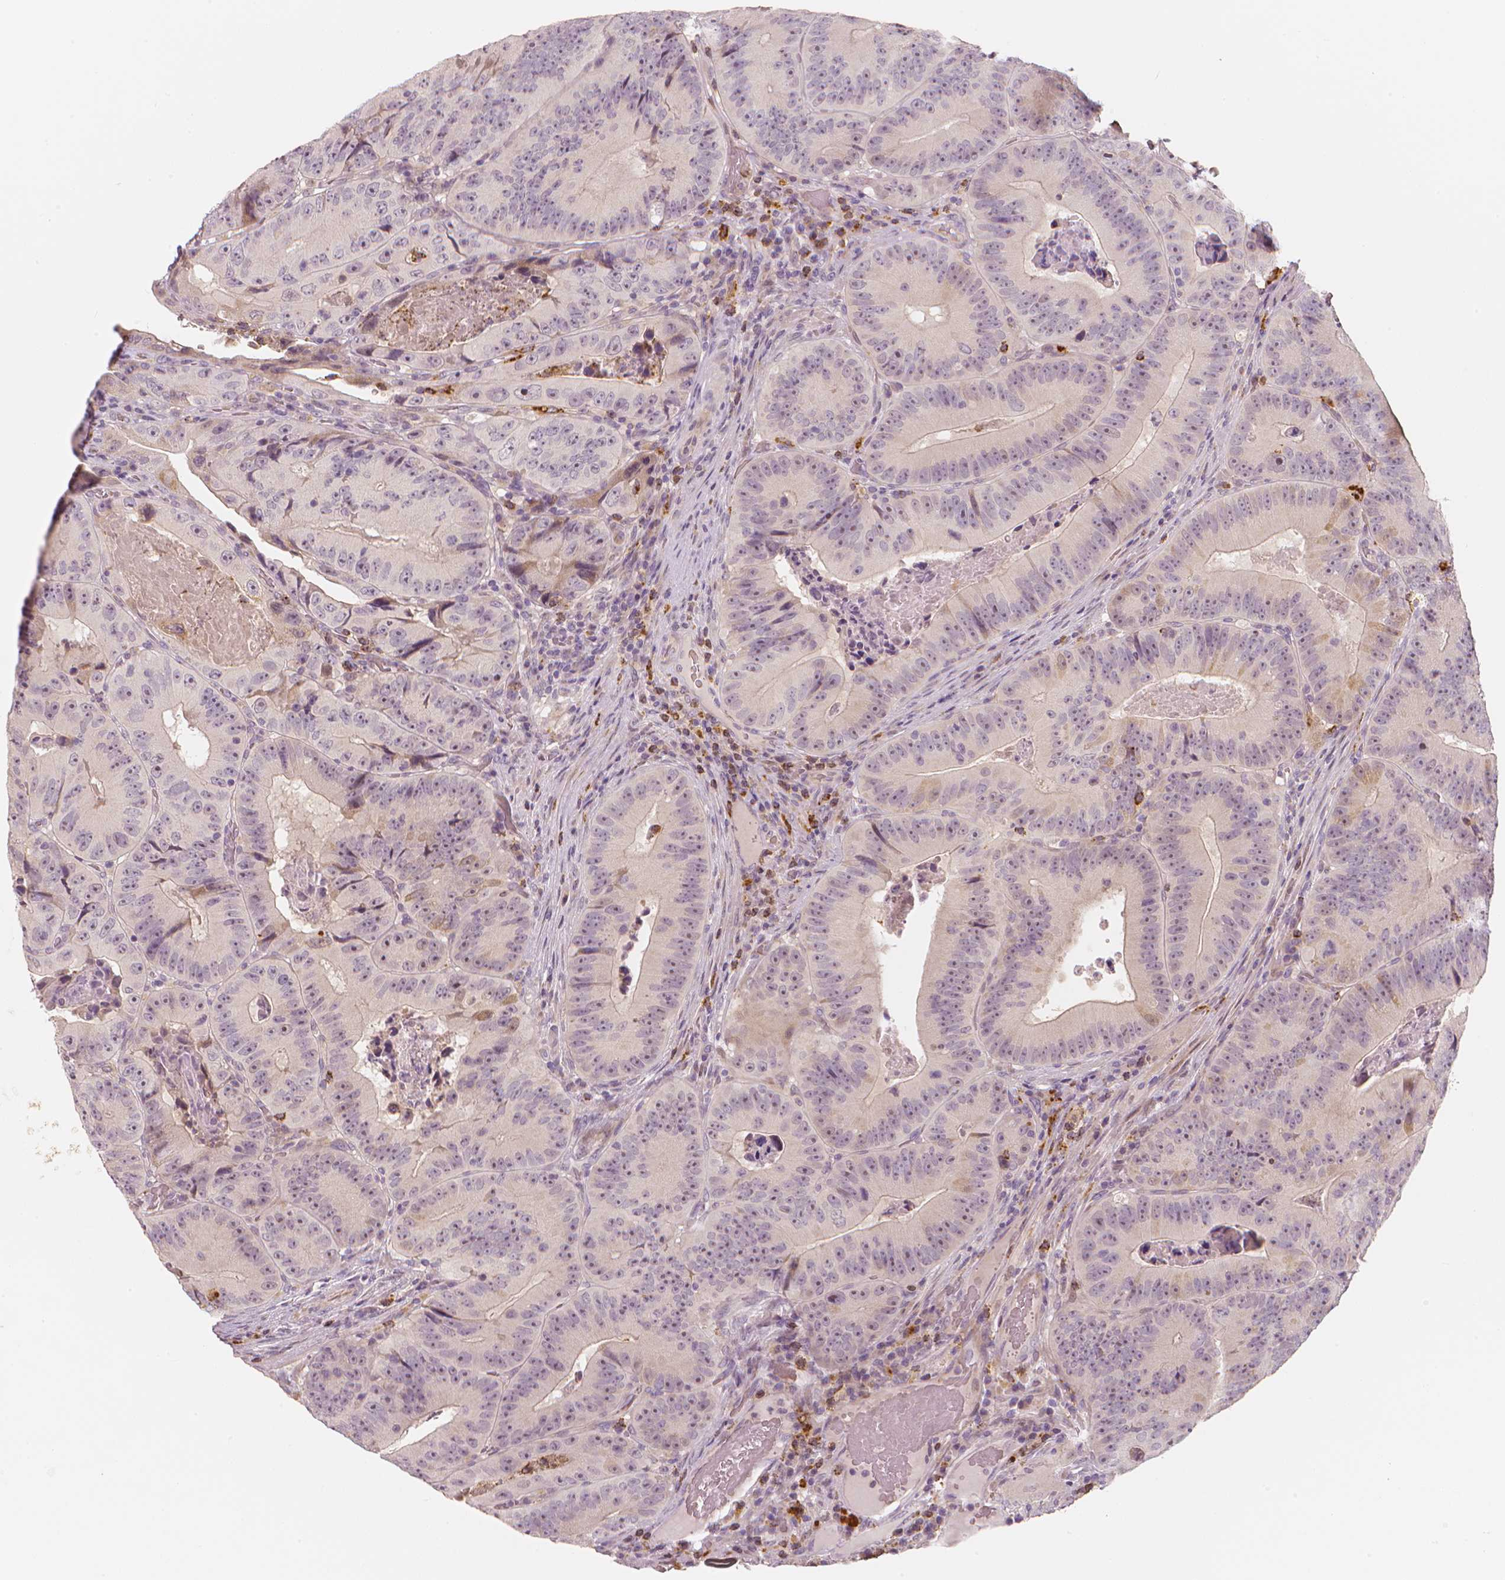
{"staining": {"intensity": "negative", "quantity": "none", "location": "none"}, "tissue": "colorectal cancer", "cell_type": "Tumor cells", "image_type": "cancer", "snomed": [{"axis": "morphology", "description": "Adenocarcinoma, NOS"}, {"axis": "topography", "description": "Colon"}], "caption": "The photomicrograph shows no staining of tumor cells in colorectal cancer.", "gene": "RNASE7", "patient": {"sex": "female", "age": 86}}